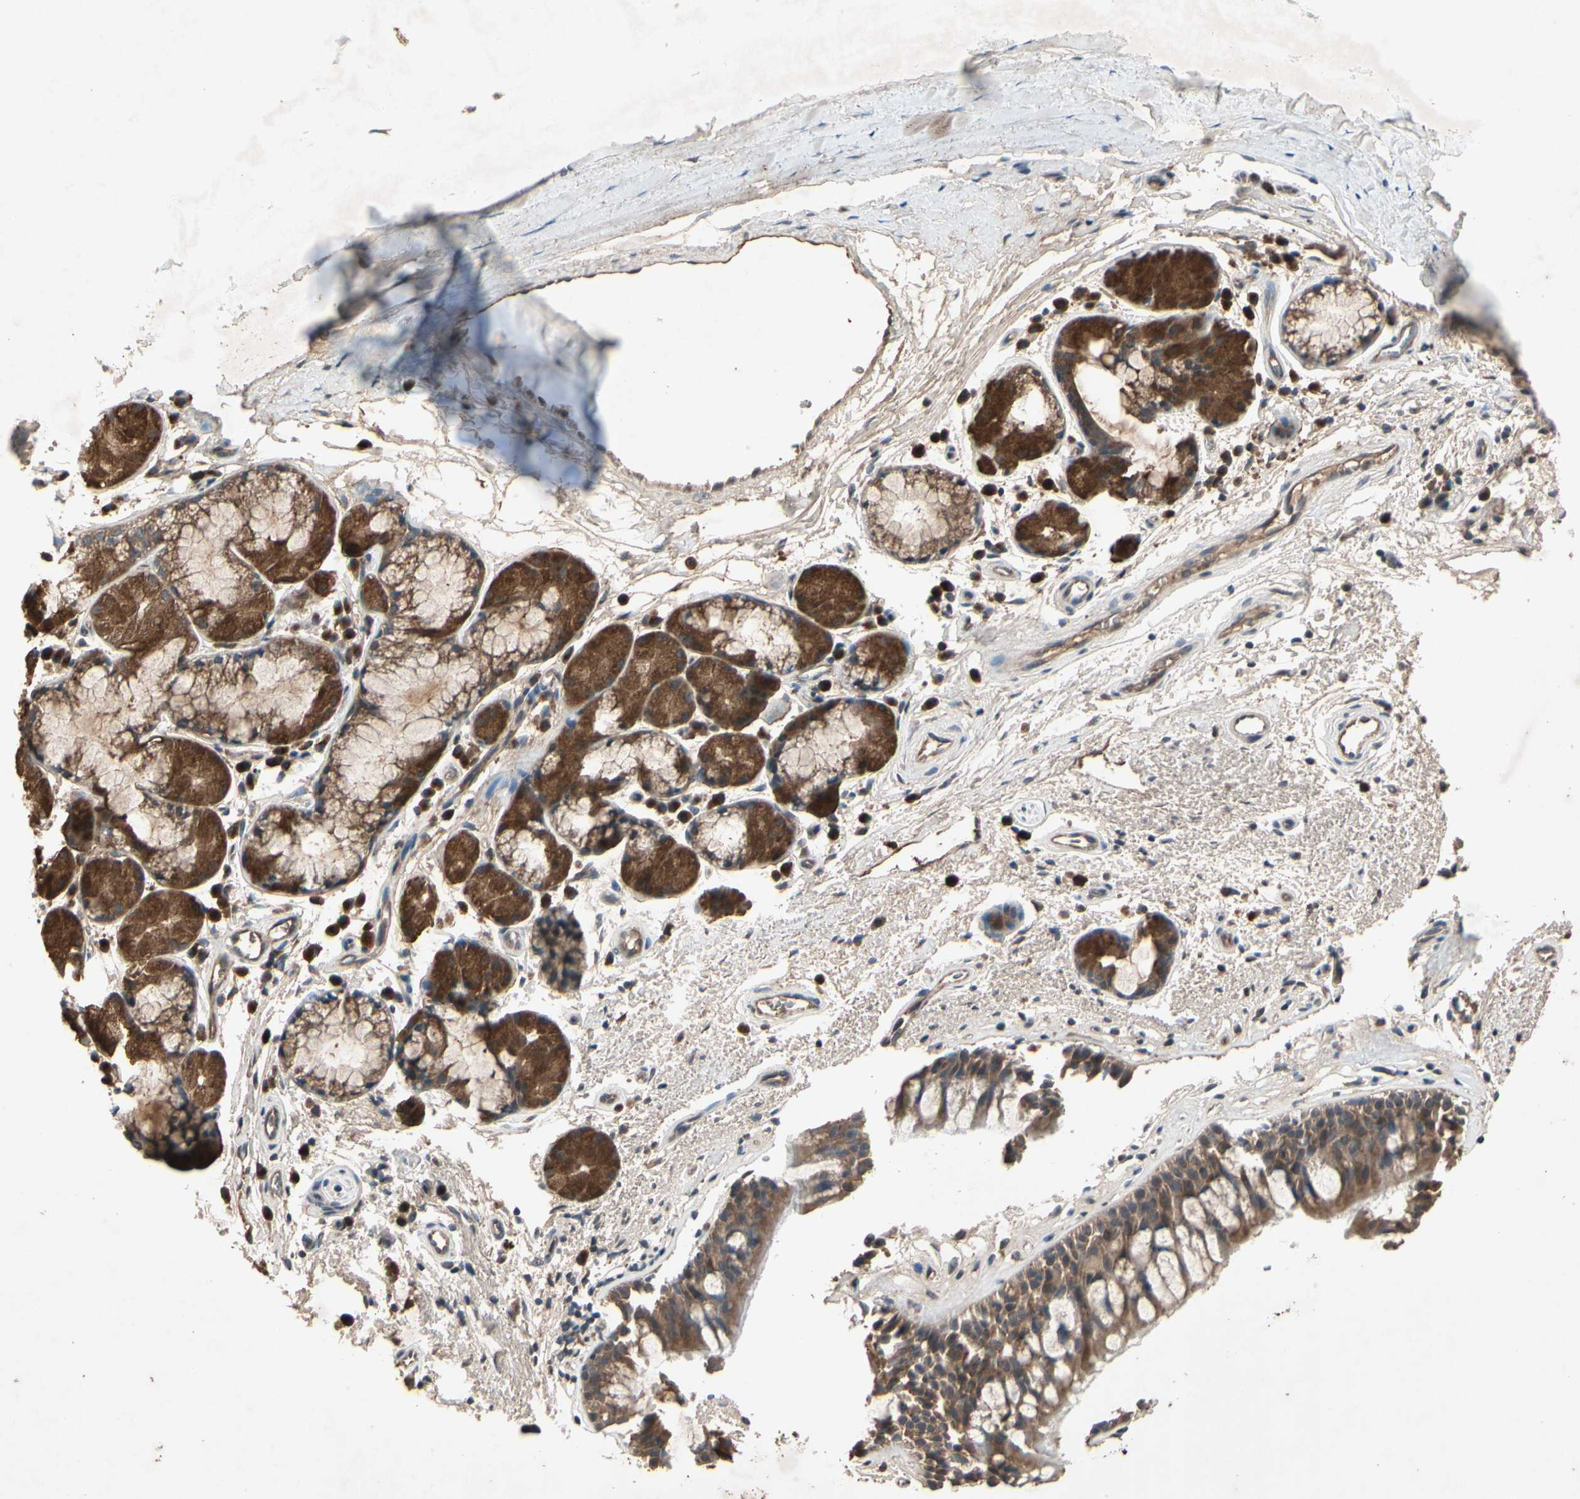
{"staining": {"intensity": "moderate", "quantity": ">75%", "location": "cytoplasmic/membranous"}, "tissue": "bronchus", "cell_type": "Respiratory epithelial cells", "image_type": "normal", "snomed": [{"axis": "morphology", "description": "Normal tissue, NOS"}, {"axis": "topography", "description": "Bronchus"}], "caption": "Immunohistochemistry (IHC) image of benign human bronchus stained for a protein (brown), which displays medium levels of moderate cytoplasmic/membranous staining in approximately >75% of respiratory epithelial cells.", "gene": "NSF", "patient": {"sex": "female", "age": 54}}